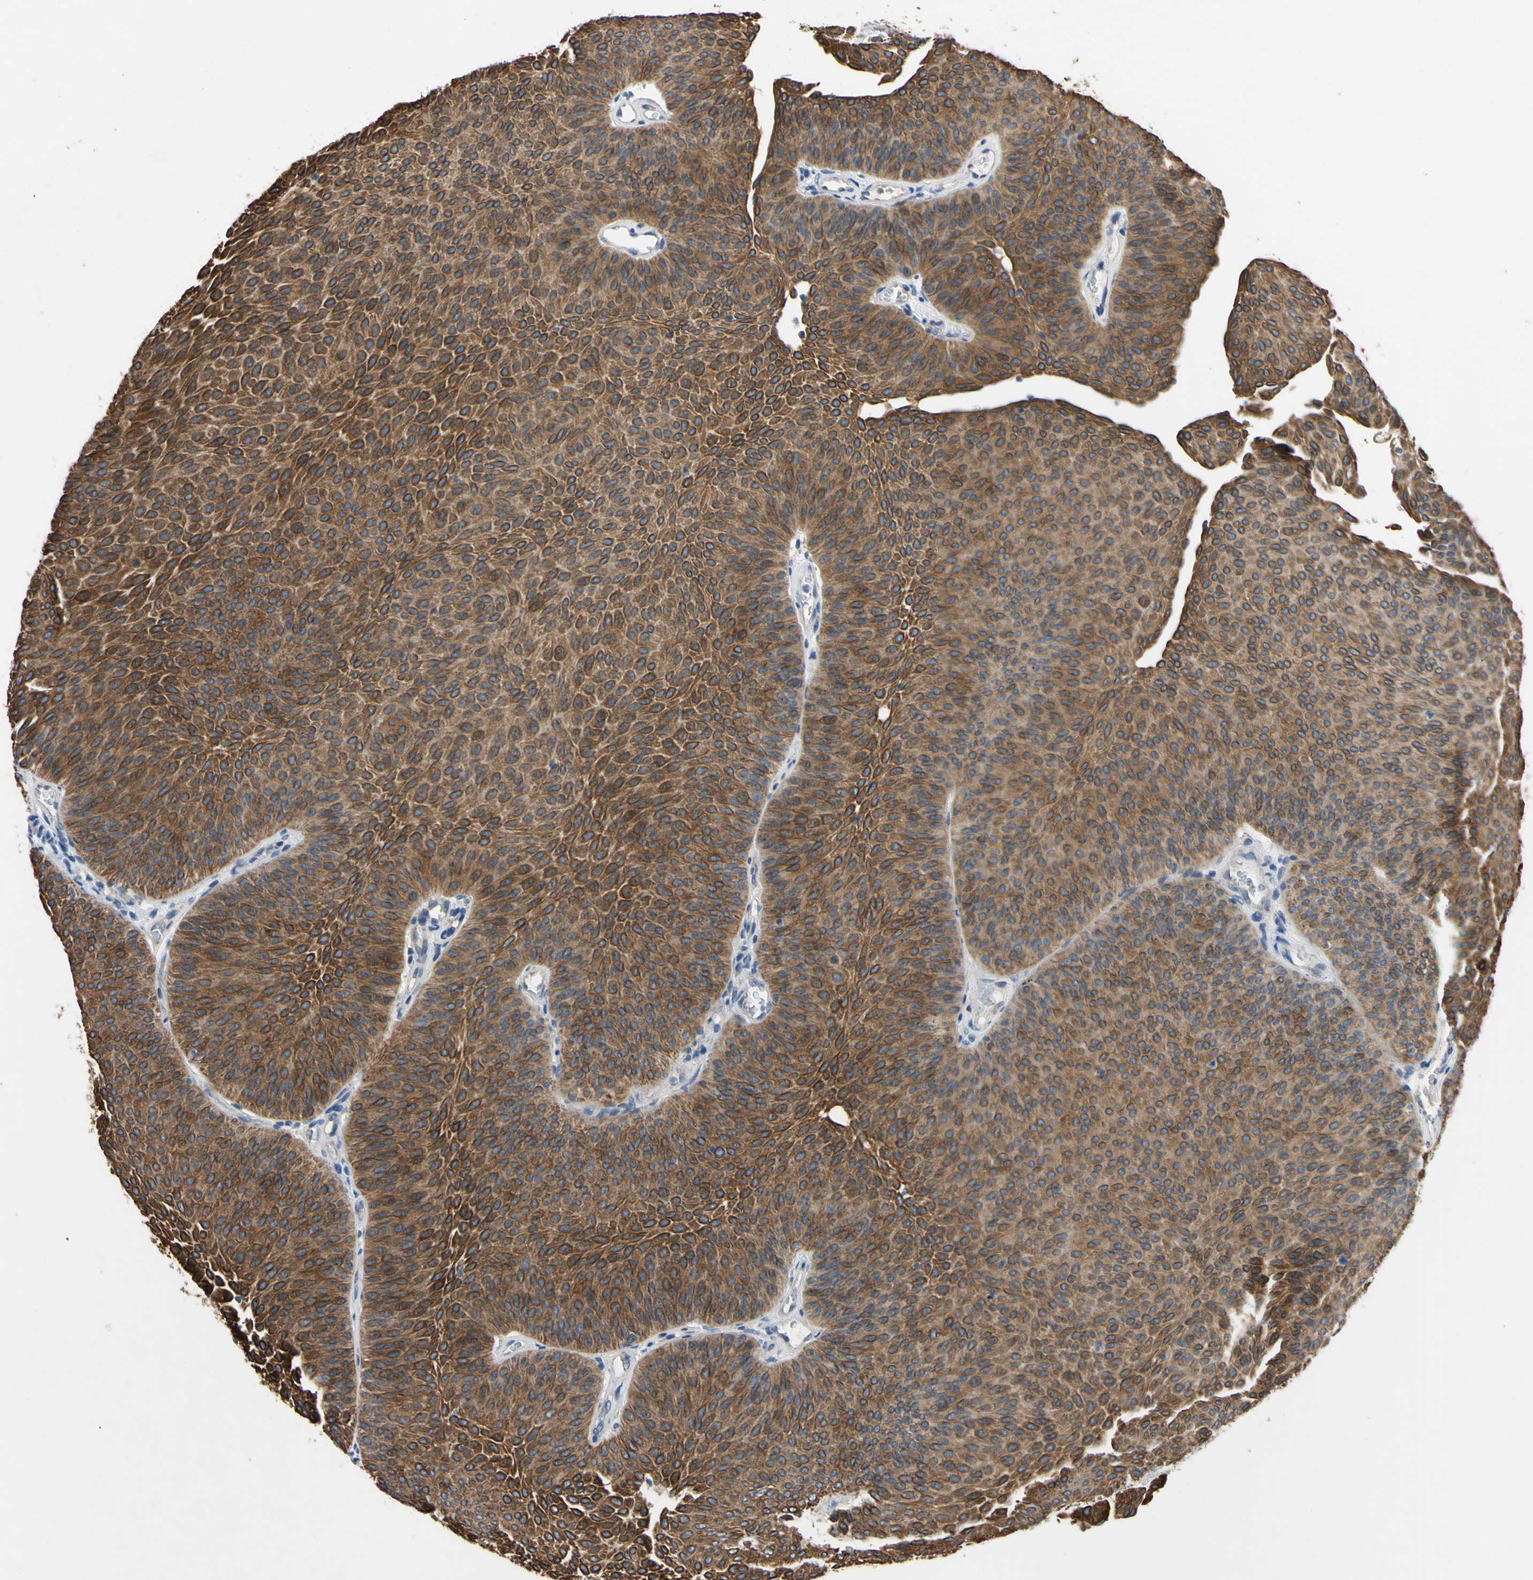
{"staining": {"intensity": "strong", "quantity": ">75%", "location": "cytoplasmic/membranous"}, "tissue": "urothelial cancer", "cell_type": "Tumor cells", "image_type": "cancer", "snomed": [{"axis": "morphology", "description": "Urothelial carcinoma, Low grade"}, {"axis": "topography", "description": "Urinary bladder"}], "caption": "Immunohistochemical staining of urothelial cancer shows strong cytoplasmic/membranous protein expression in approximately >75% of tumor cells.", "gene": "PNKD", "patient": {"sex": "female", "age": 60}}